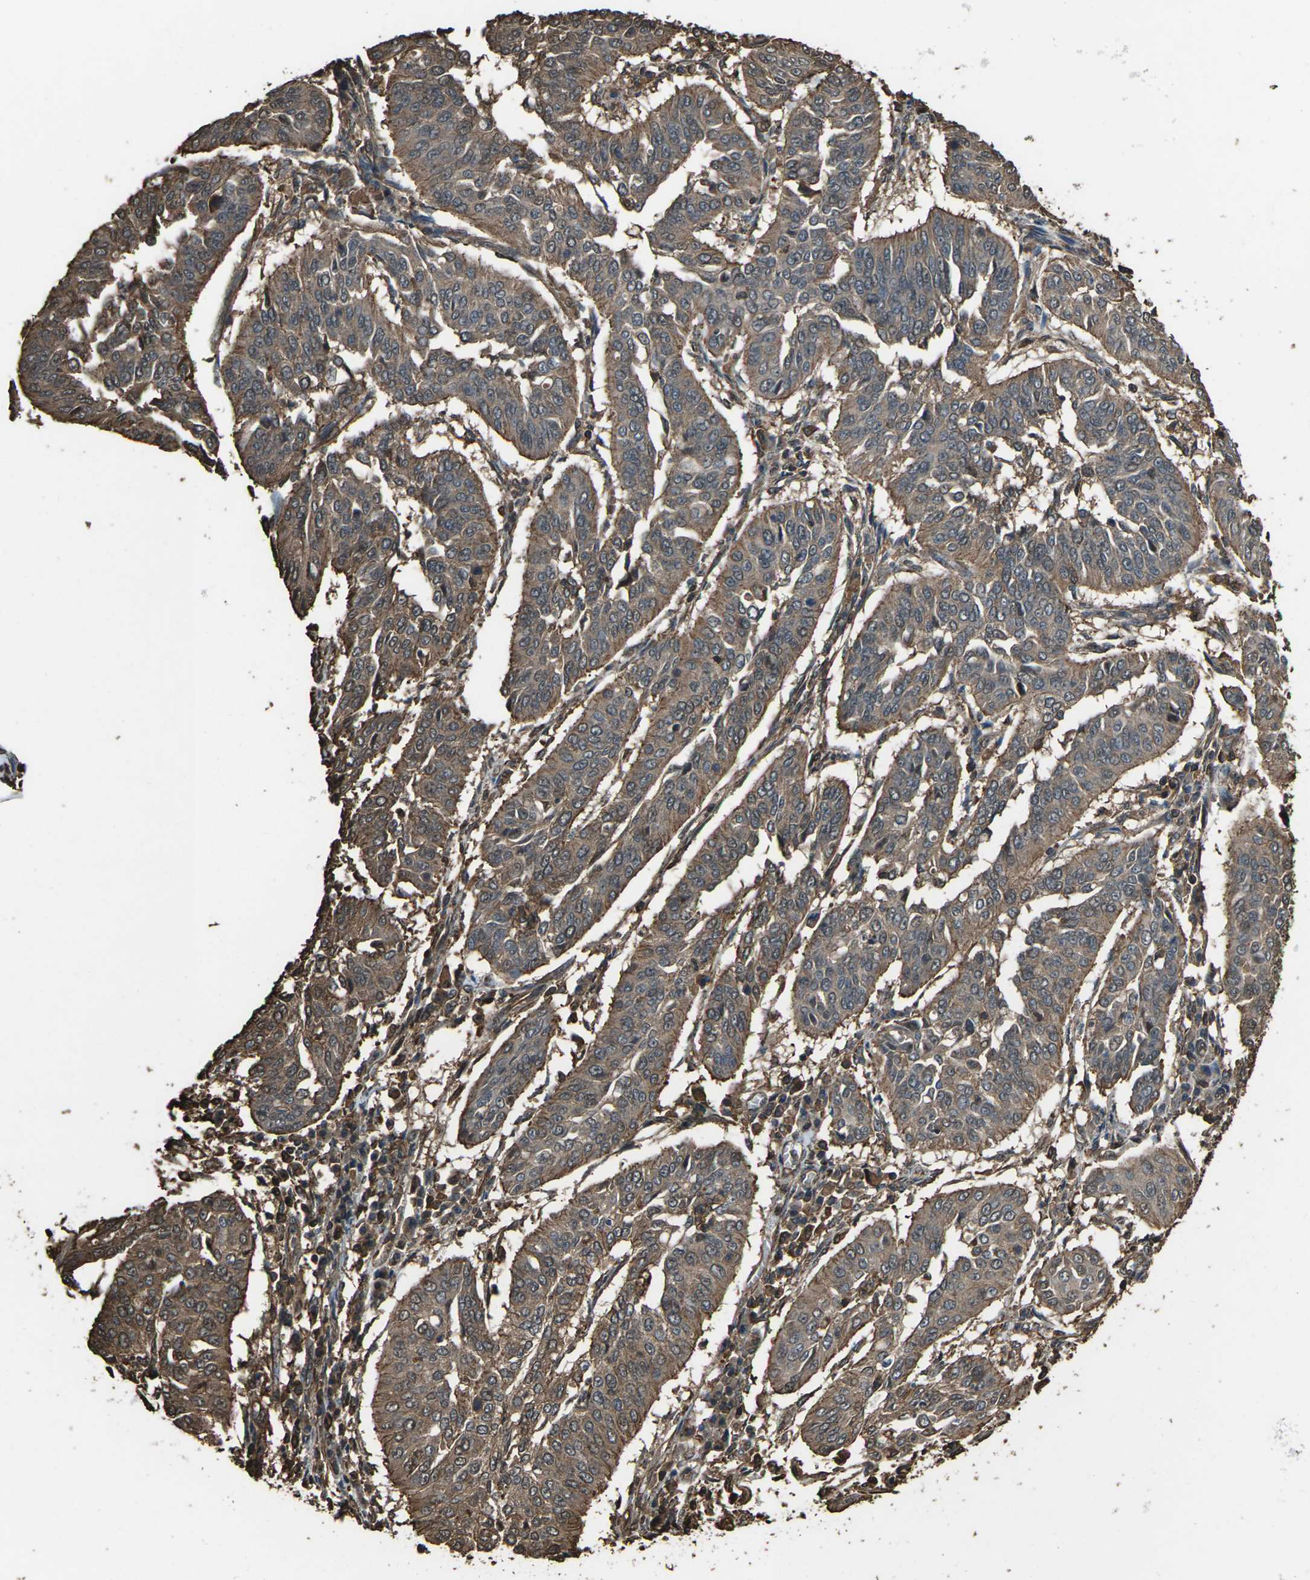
{"staining": {"intensity": "moderate", "quantity": ">75%", "location": "cytoplasmic/membranous"}, "tissue": "cervical cancer", "cell_type": "Tumor cells", "image_type": "cancer", "snomed": [{"axis": "morphology", "description": "Normal tissue, NOS"}, {"axis": "morphology", "description": "Squamous cell carcinoma, NOS"}, {"axis": "topography", "description": "Cervix"}], "caption": "Protein expression analysis of cervical cancer (squamous cell carcinoma) demonstrates moderate cytoplasmic/membranous expression in approximately >75% of tumor cells.", "gene": "DHPS", "patient": {"sex": "female", "age": 39}}